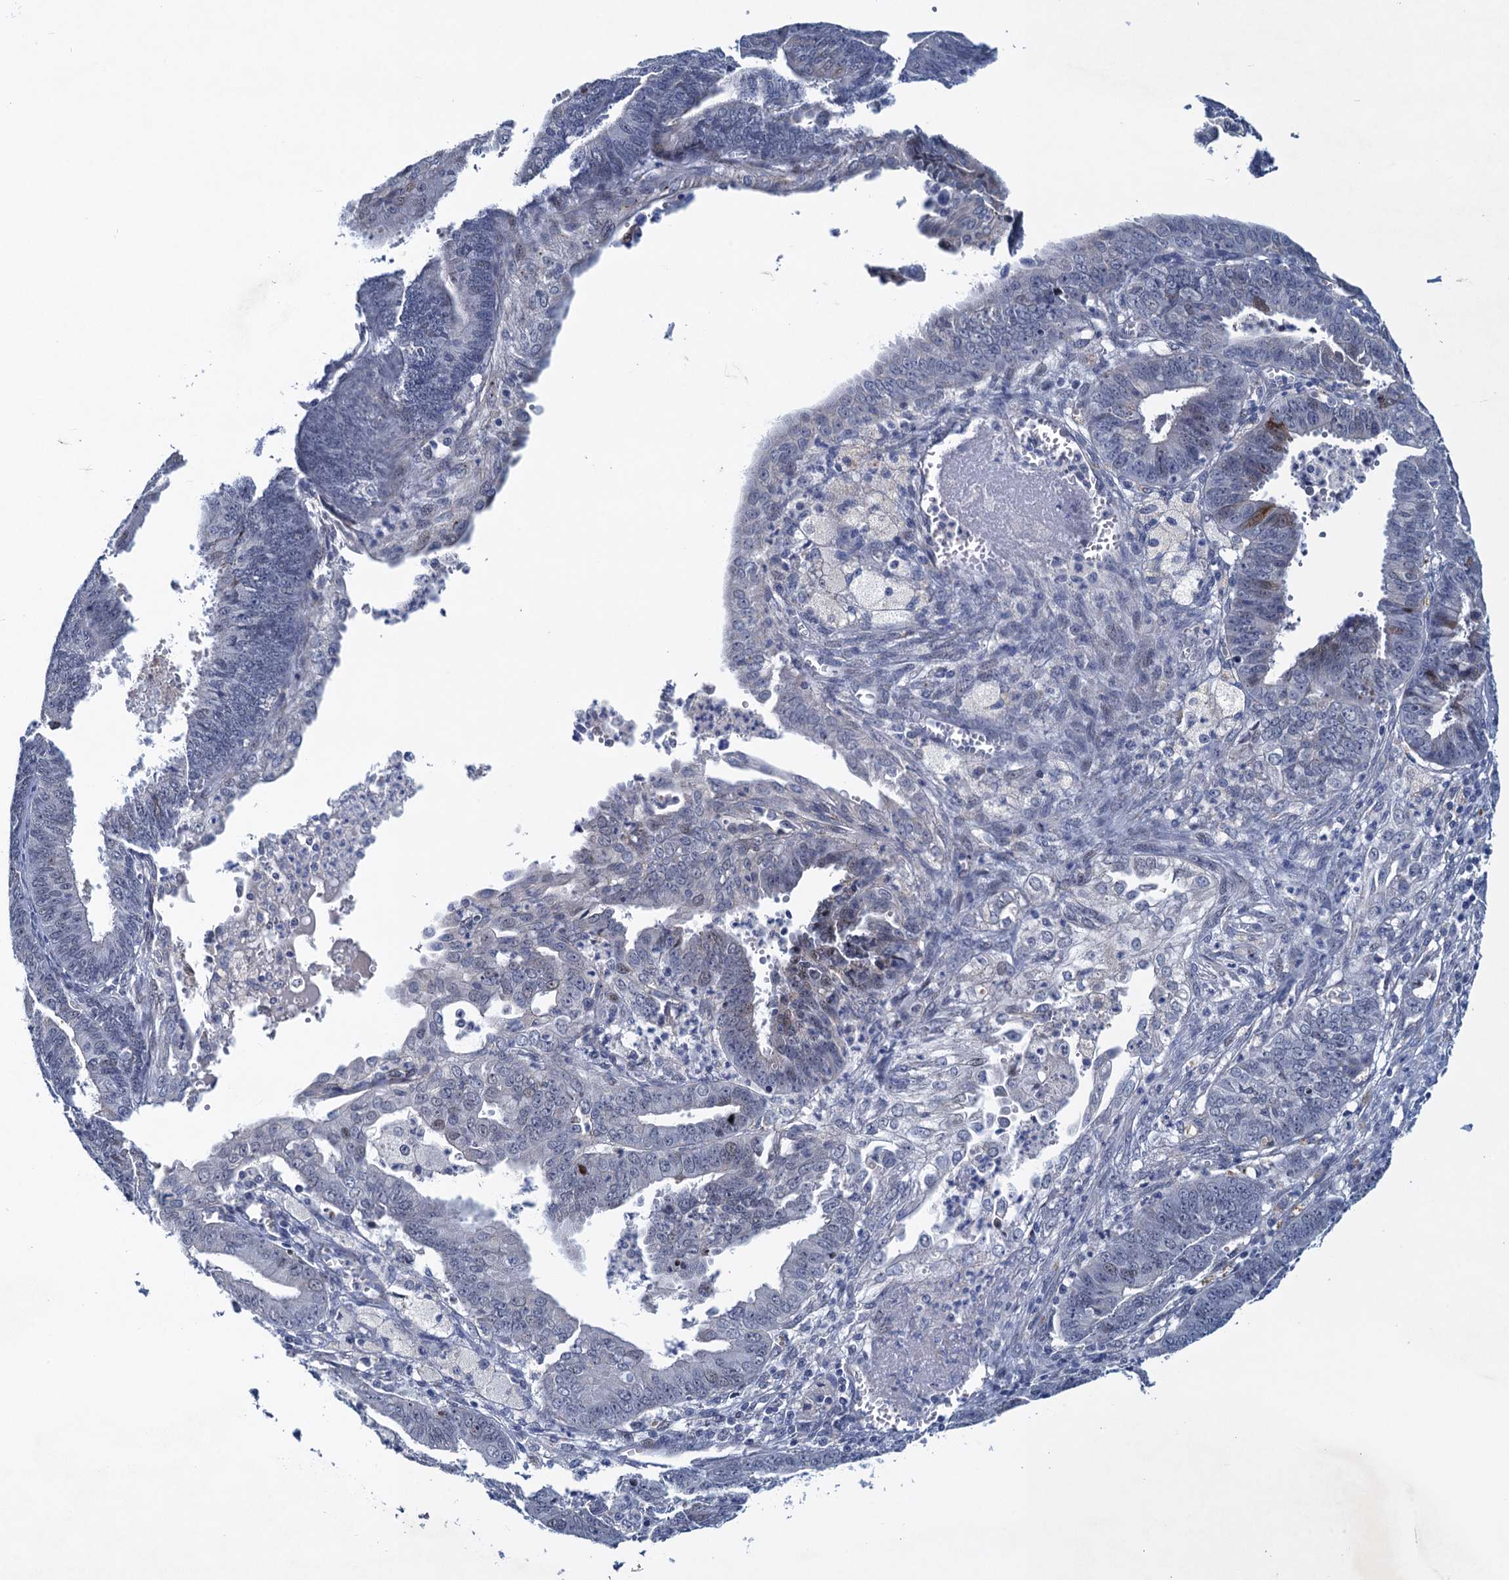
{"staining": {"intensity": "negative", "quantity": "none", "location": "none"}, "tissue": "endometrial cancer", "cell_type": "Tumor cells", "image_type": "cancer", "snomed": [{"axis": "morphology", "description": "Adenocarcinoma, NOS"}, {"axis": "topography", "description": "Endometrium"}], "caption": "The immunohistochemistry (IHC) micrograph has no significant positivity in tumor cells of endometrial cancer (adenocarcinoma) tissue.", "gene": "ATOSA", "patient": {"sex": "female", "age": 73}}